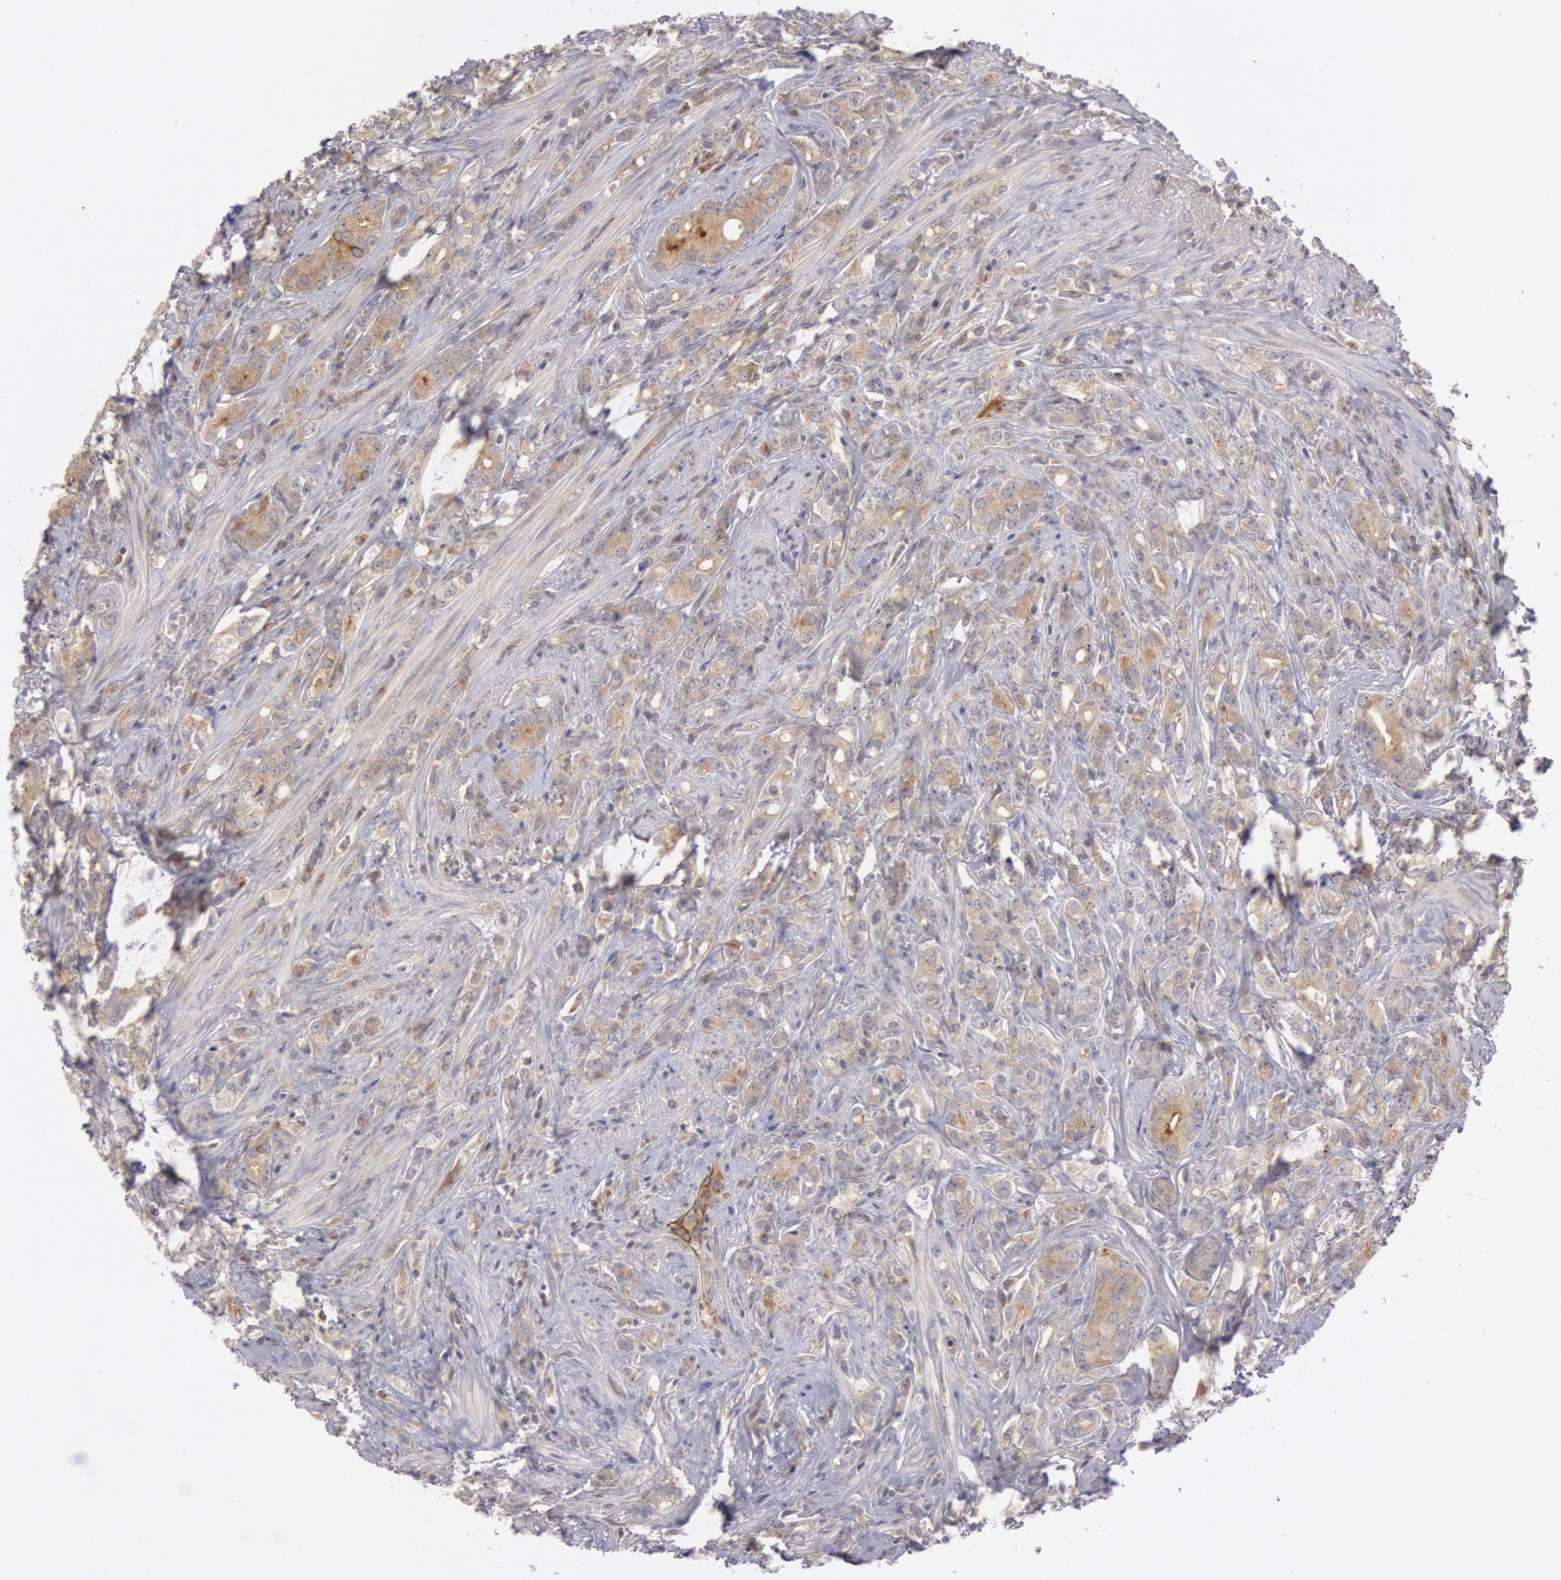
{"staining": {"intensity": "moderate", "quantity": ">75%", "location": "cytoplasmic/membranous"}, "tissue": "prostate cancer", "cell_type": "Tumor cells", "image_type": "cancer", "snomed": [{"axis": "morphology", "description": "Adenocarcinoma, Medium grade"}, {"axis": "topography", "description": "Prostate"}], "caption": "IHC of medium-grade adenocarcinoma (prostate) displays medium levels of moderate cytoplasmic/membranous staining in approximately >75% of tumor cells.", "gene": "PLA2G6", "patient": {"sex": "male", "age": 59}}